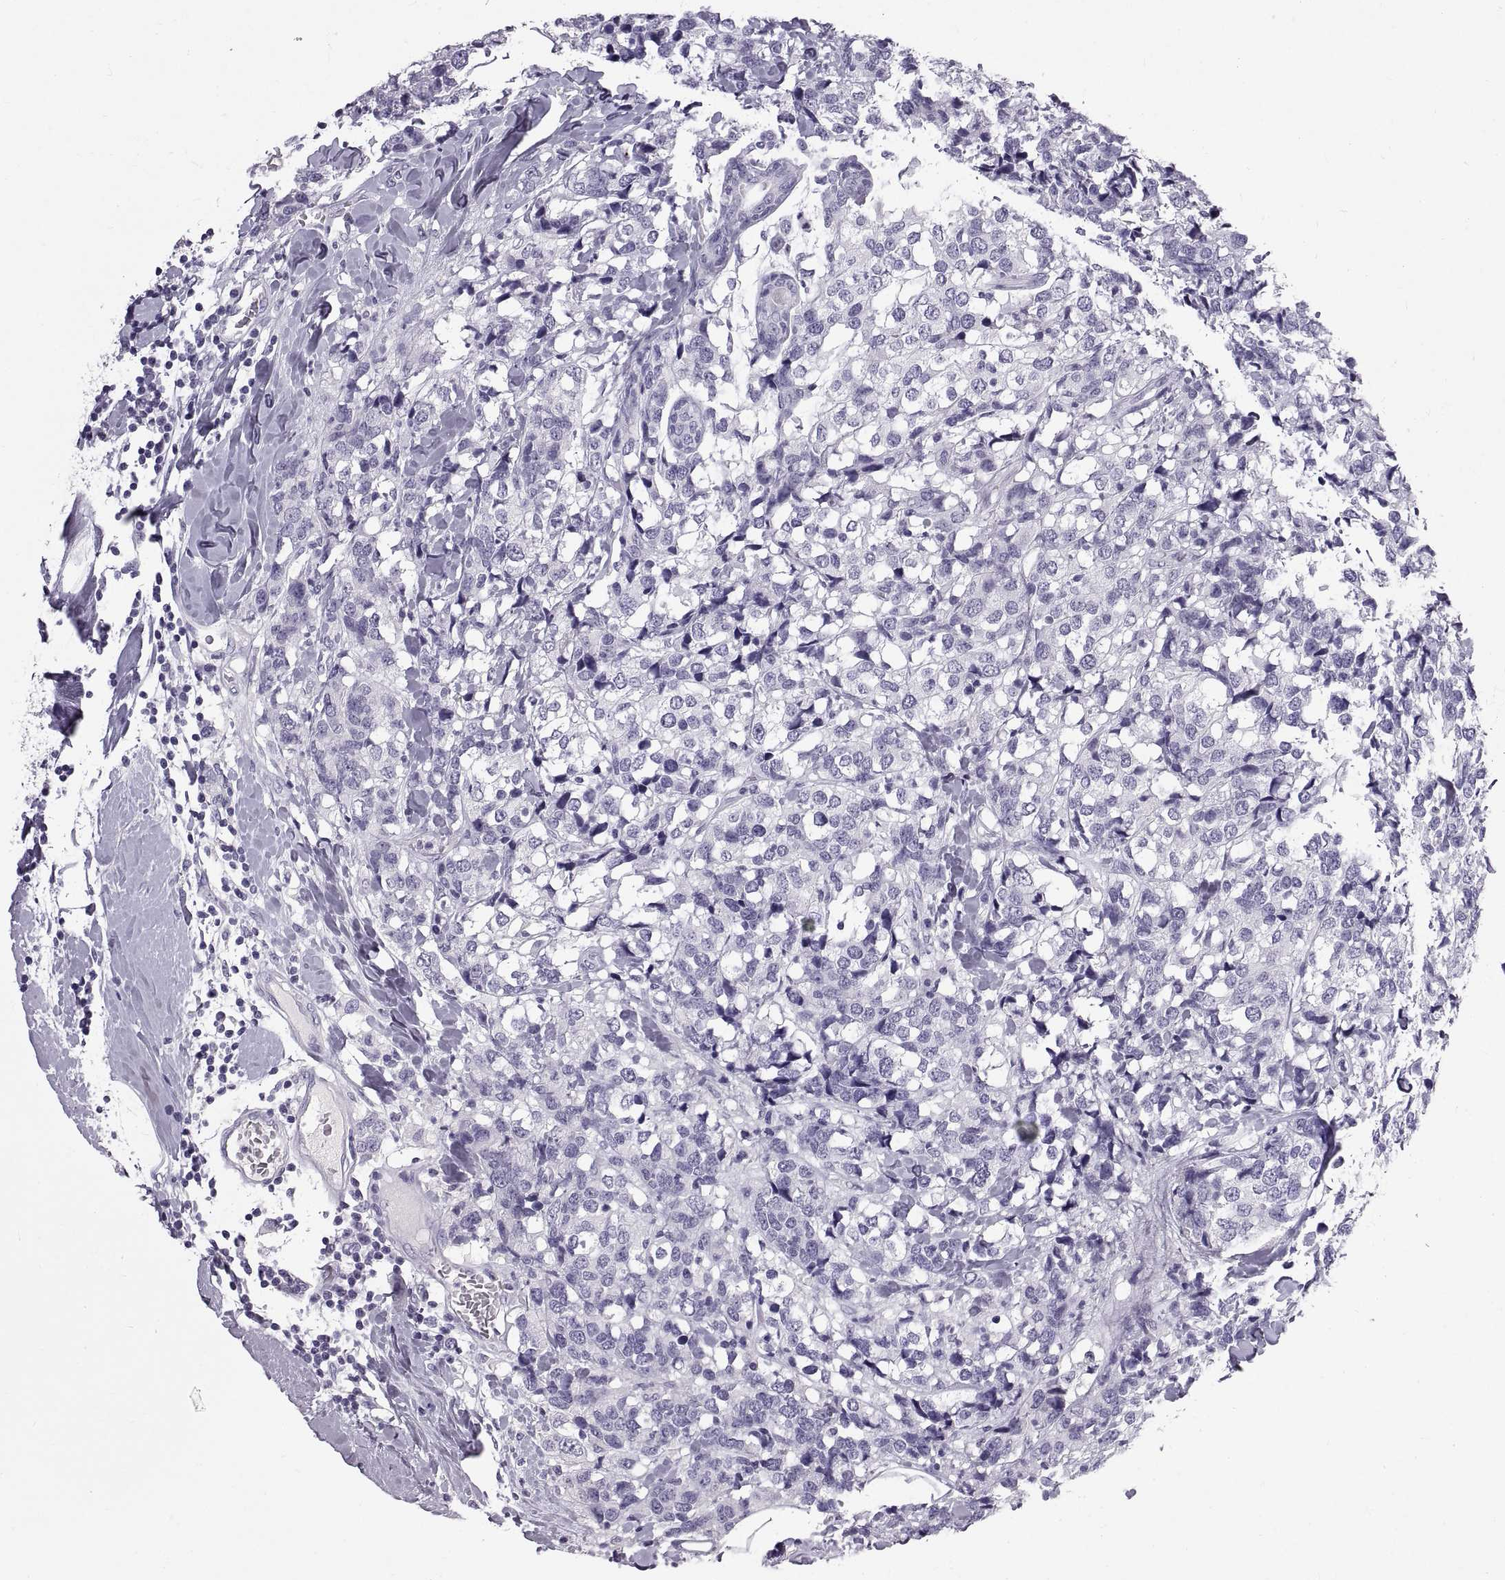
{"staining": {"intensity": "negative", "quantity": "none", "location": "none"}, "tissue": "breast cancer", "cell_type": "Tumor cells", "image_type": "cancer", "snomed": [{"axis": "morphology", "description": "Lobular carcinoma"}, {"axis": "topography", "description": "Breast"}], "caption": "Immunohistochemical staining of breast lobular carcinoma shows no significant positivity in tumor cells. (Stains: DAB (3,3'-diaminobenzidine) IHC with hematoxylin counter stain, Microscopy: brightfield microscopy at high magnification).", "gene": "WFDC8", "patient": {"sex": "female", "age": 59}}